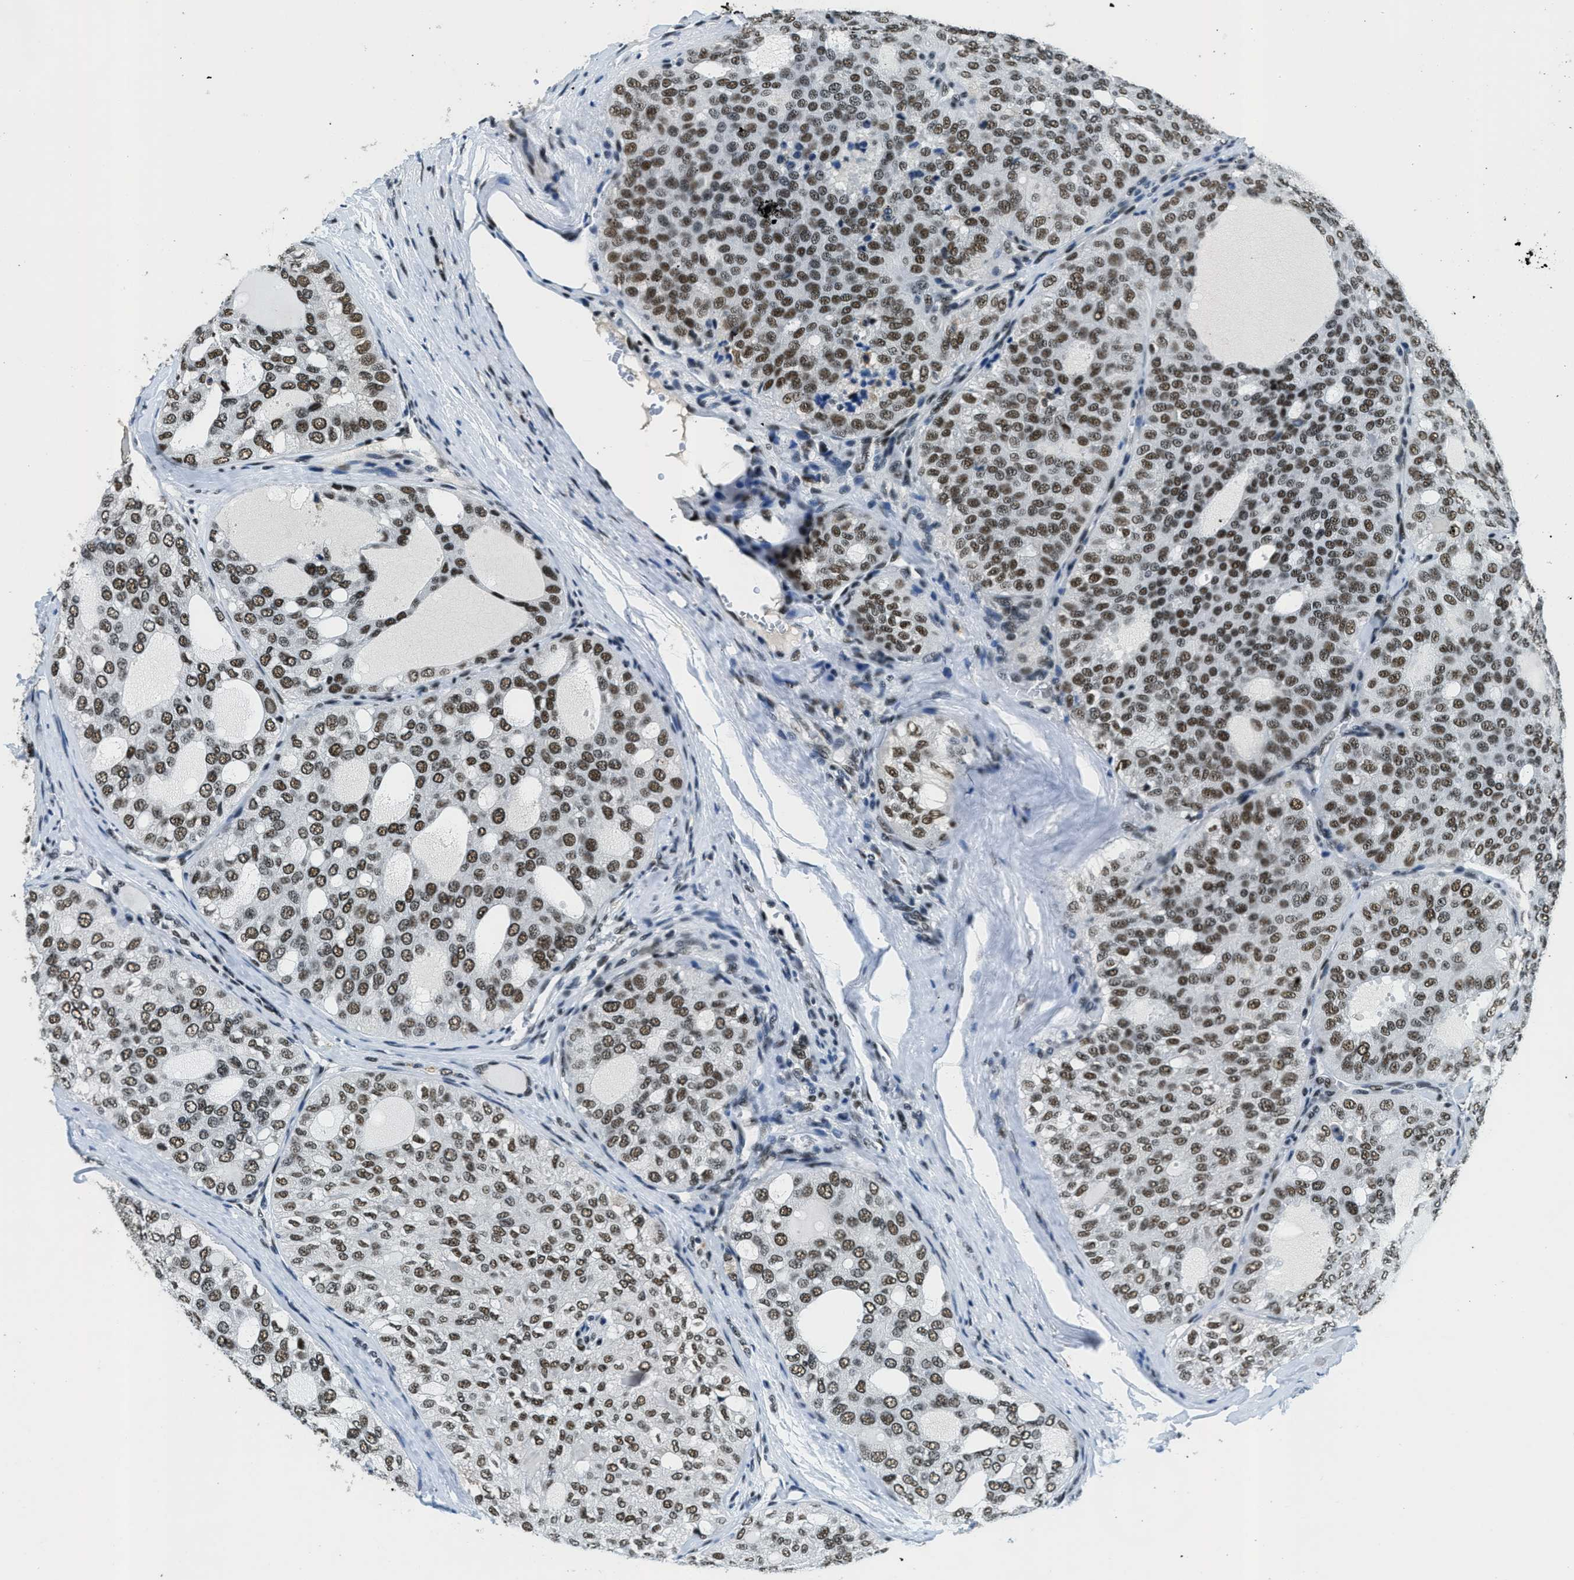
{"staining": {"intensity": "moderate", "quantity": ">75%", "location": "nuclear"}, "tissue": "thyroid cancer", "cell_type": "Tumor cells", "image_type": "cancer", "snomed": [{"axis": "morphology", "description": "Follicular adenoma carcinoma, NOS"}, {"axis": "topography", "description": "Thyroid gland"}], "caption": "Moderate nuclear protein staining is present in approximately >75% of tumor cells in thyroid follicular adenoma carcinoma. (DAB (3,3'-diaminobenzidine) IHC, brown staining for protein, blue staining for nuclei).", "gene": "SSB", "patient": {"sex": "male", "age": 75}}